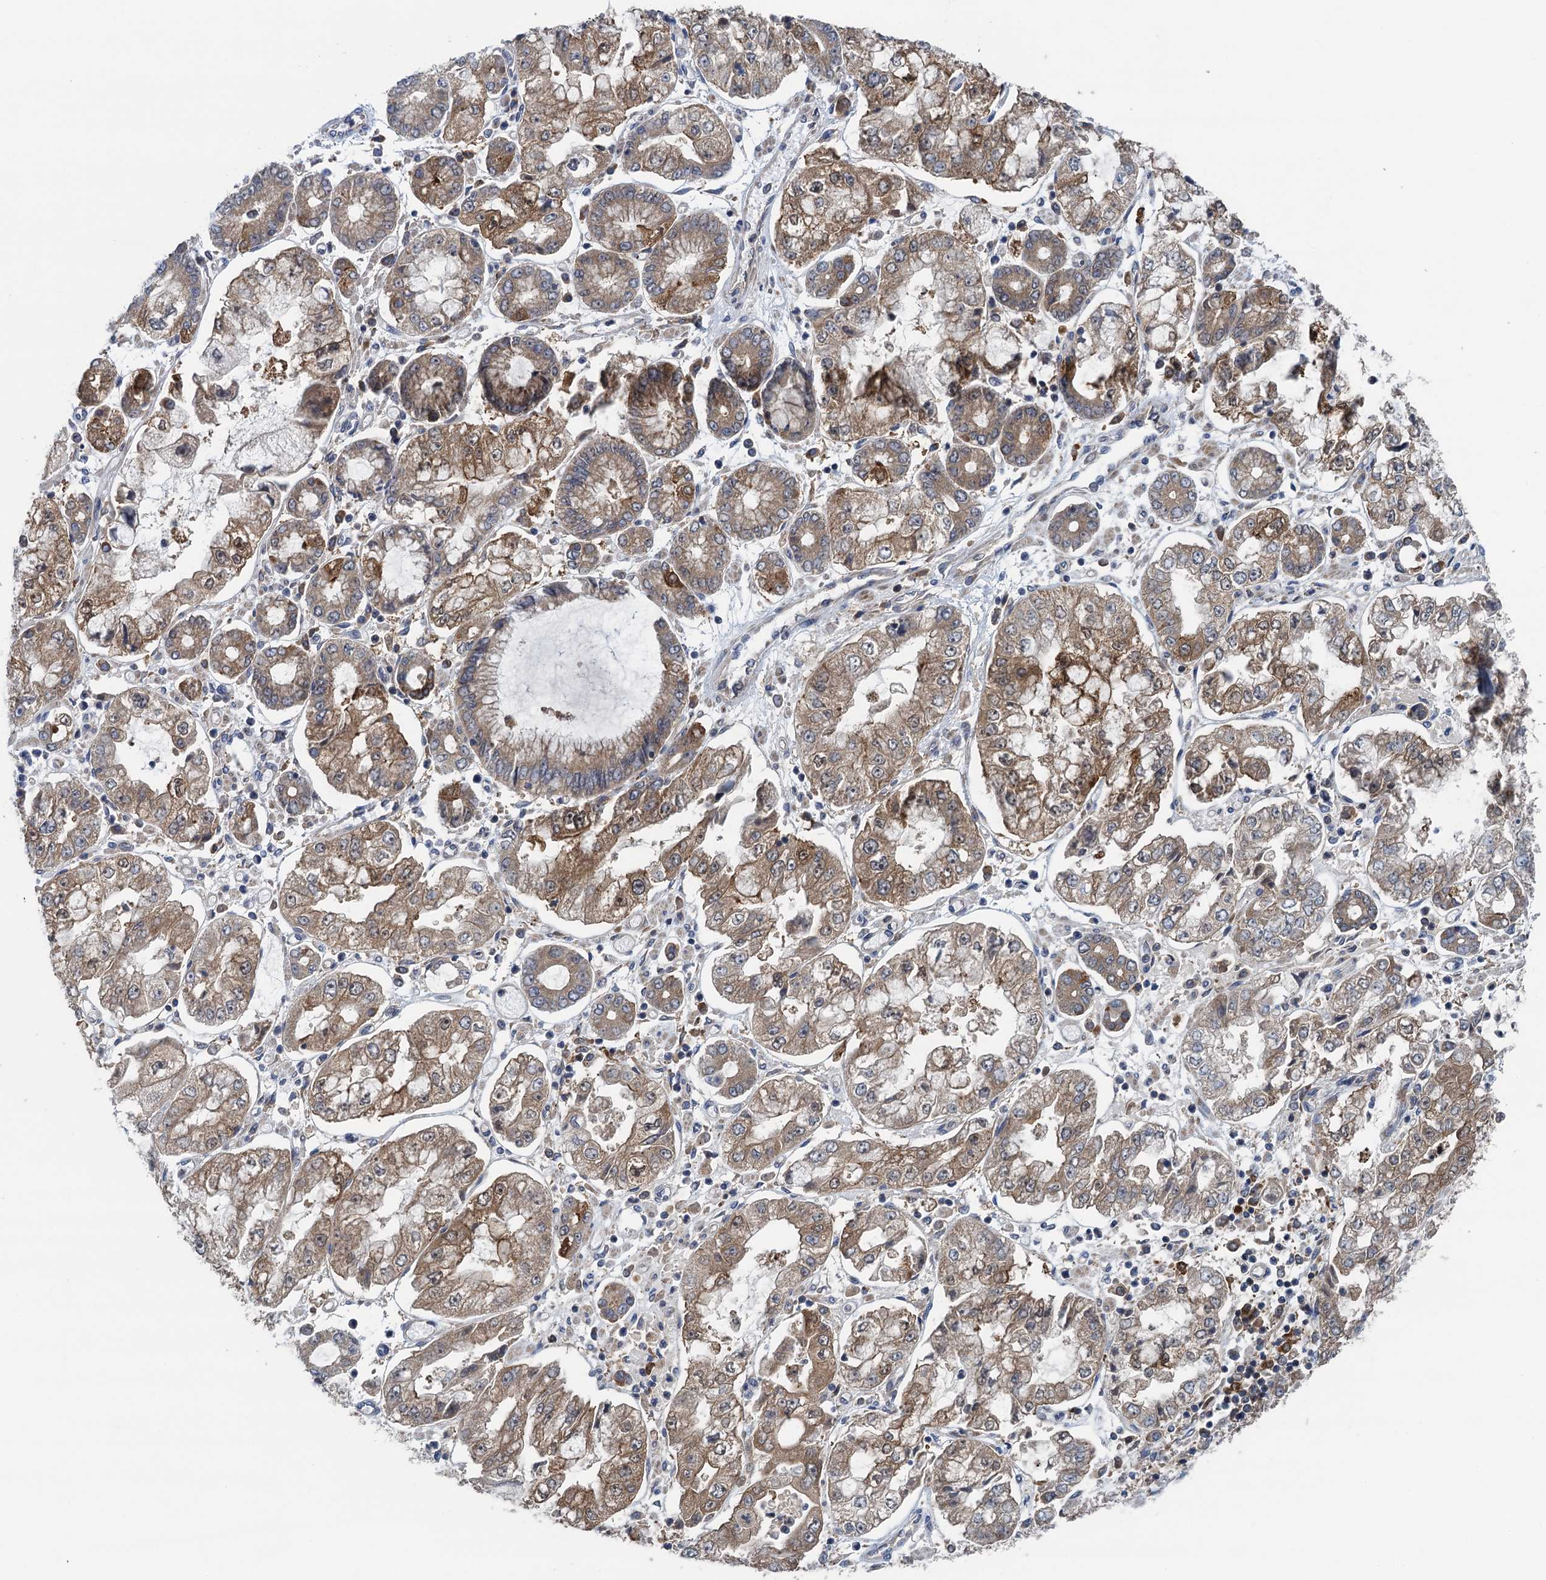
{"staining": {"intensity": "moderate", "quantity": ">75%", "location": "cytoplasmic/membranous"}, "tissue": "stomach cancer", "cell_type": "Tumor cells", "image_type": "cancer", "snomed": [{"axis": "morphology", "description": "Adenocarcinoma, NOS"}, {"axis": "topography", "description": "Stomach"}], "caption": "High-power microscopy captured an IHC photomicrograph of adenocarcinoma (stomach), revealing moderate cytoplasmic/membranous positivity in approximately >75% of tumor cells. The protein of interest is shown in brown color, while the nuclei are stained blue.", "gene": "CNTN5", "patient": {"sex": "male", "age": 76}}